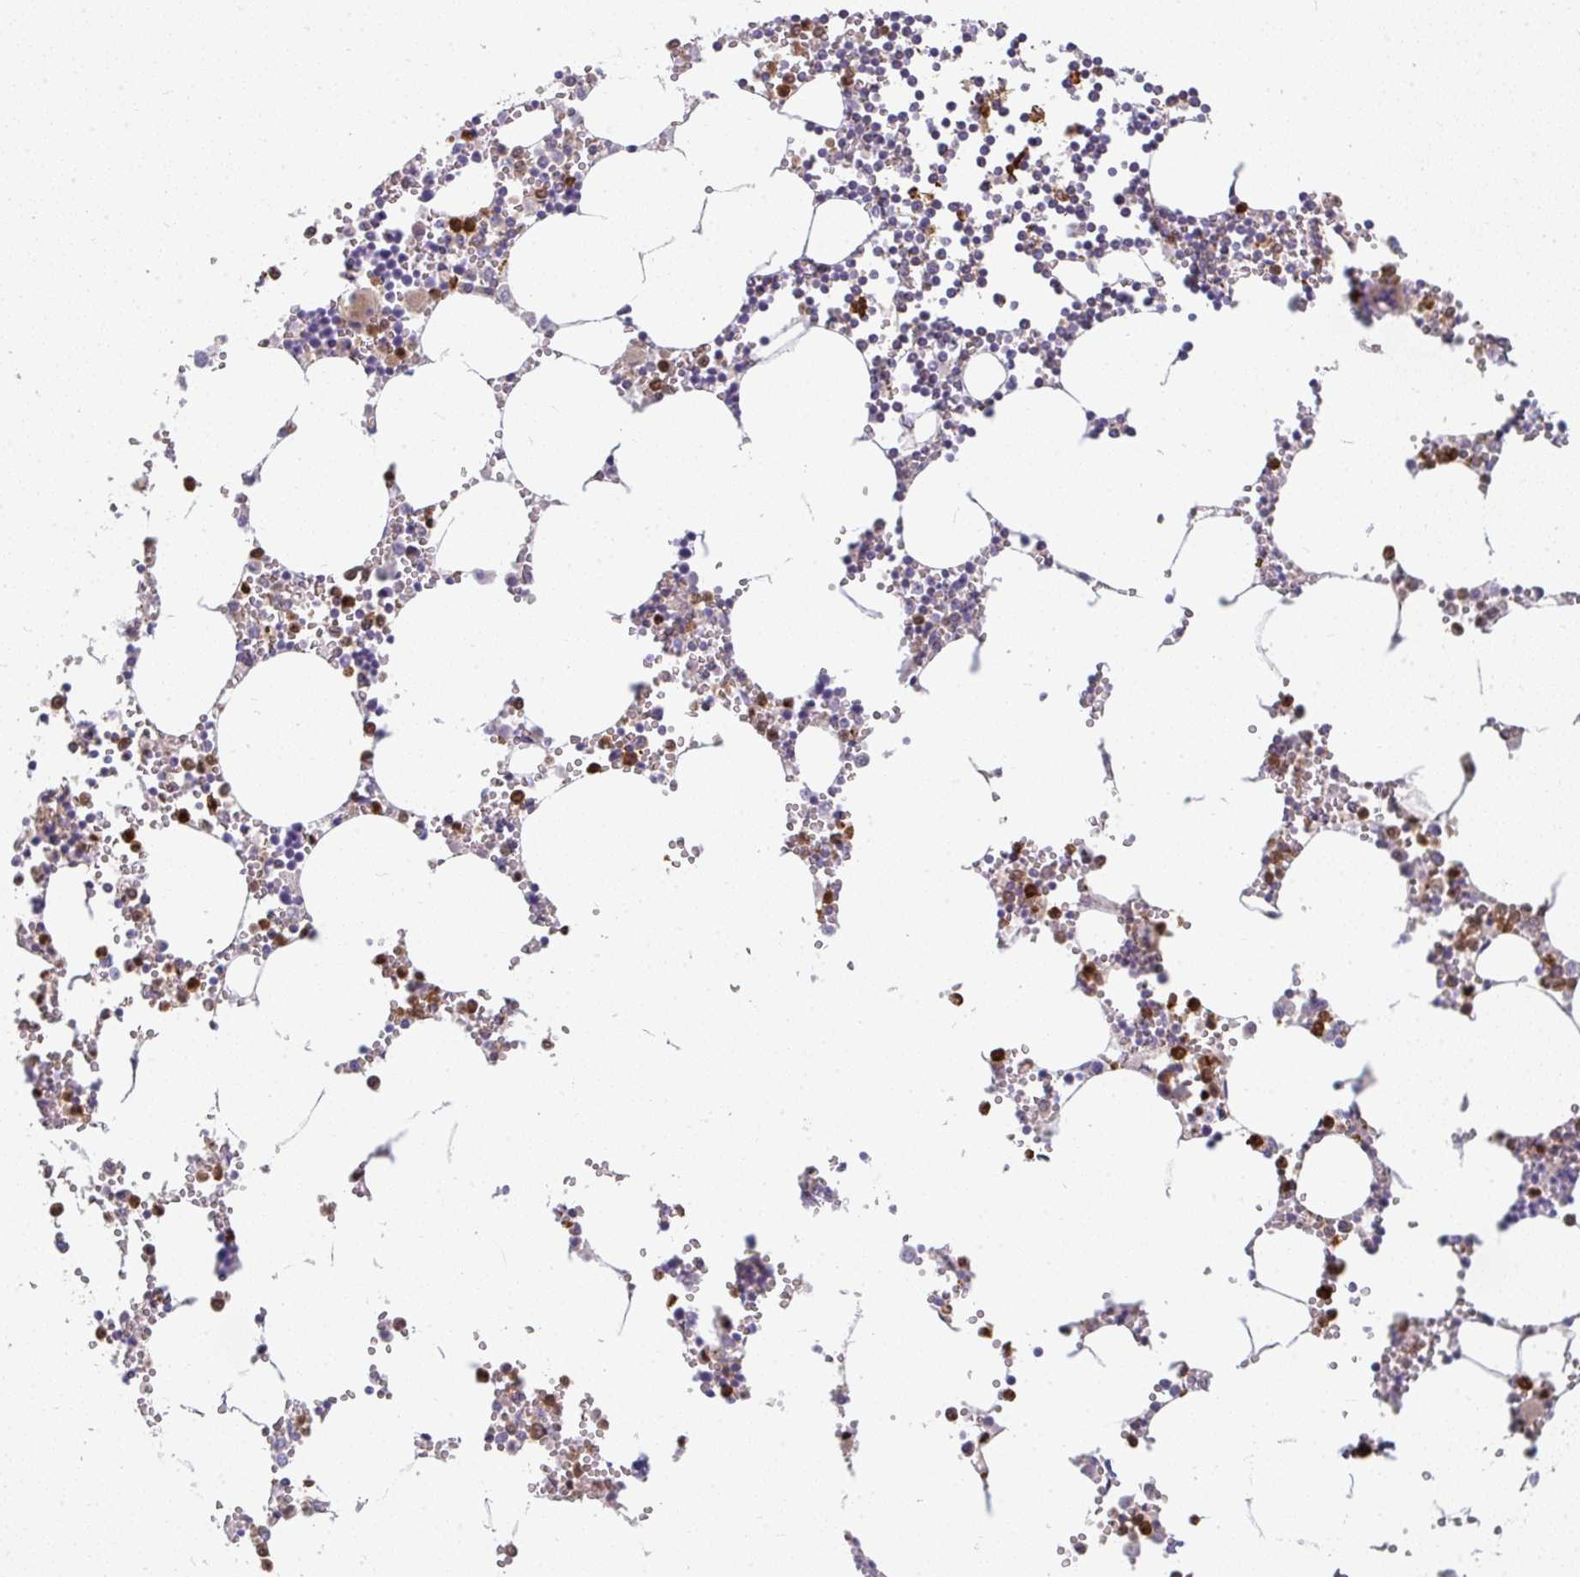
{"staining": {"intensity": "moderate", "quantity": "<25%", "location": "nuclear"}, "tissue": "bone marrow", "cell_type": "Hematopoietic cells", "image_type": "normal", "snomed": [{"axis": "morphology", "description": "Normal tissue, NOS"}, {"axis": "topography", "description": "Bone marrow"}], "caption": "The photomicrograph demonstrates staining of benign bone marrow, revealing moderate nuclear protein positivity (brown color) within hematopoietic cells.", "gene": "CSF3R", "patient": {"sex": "male", "age": 54}}